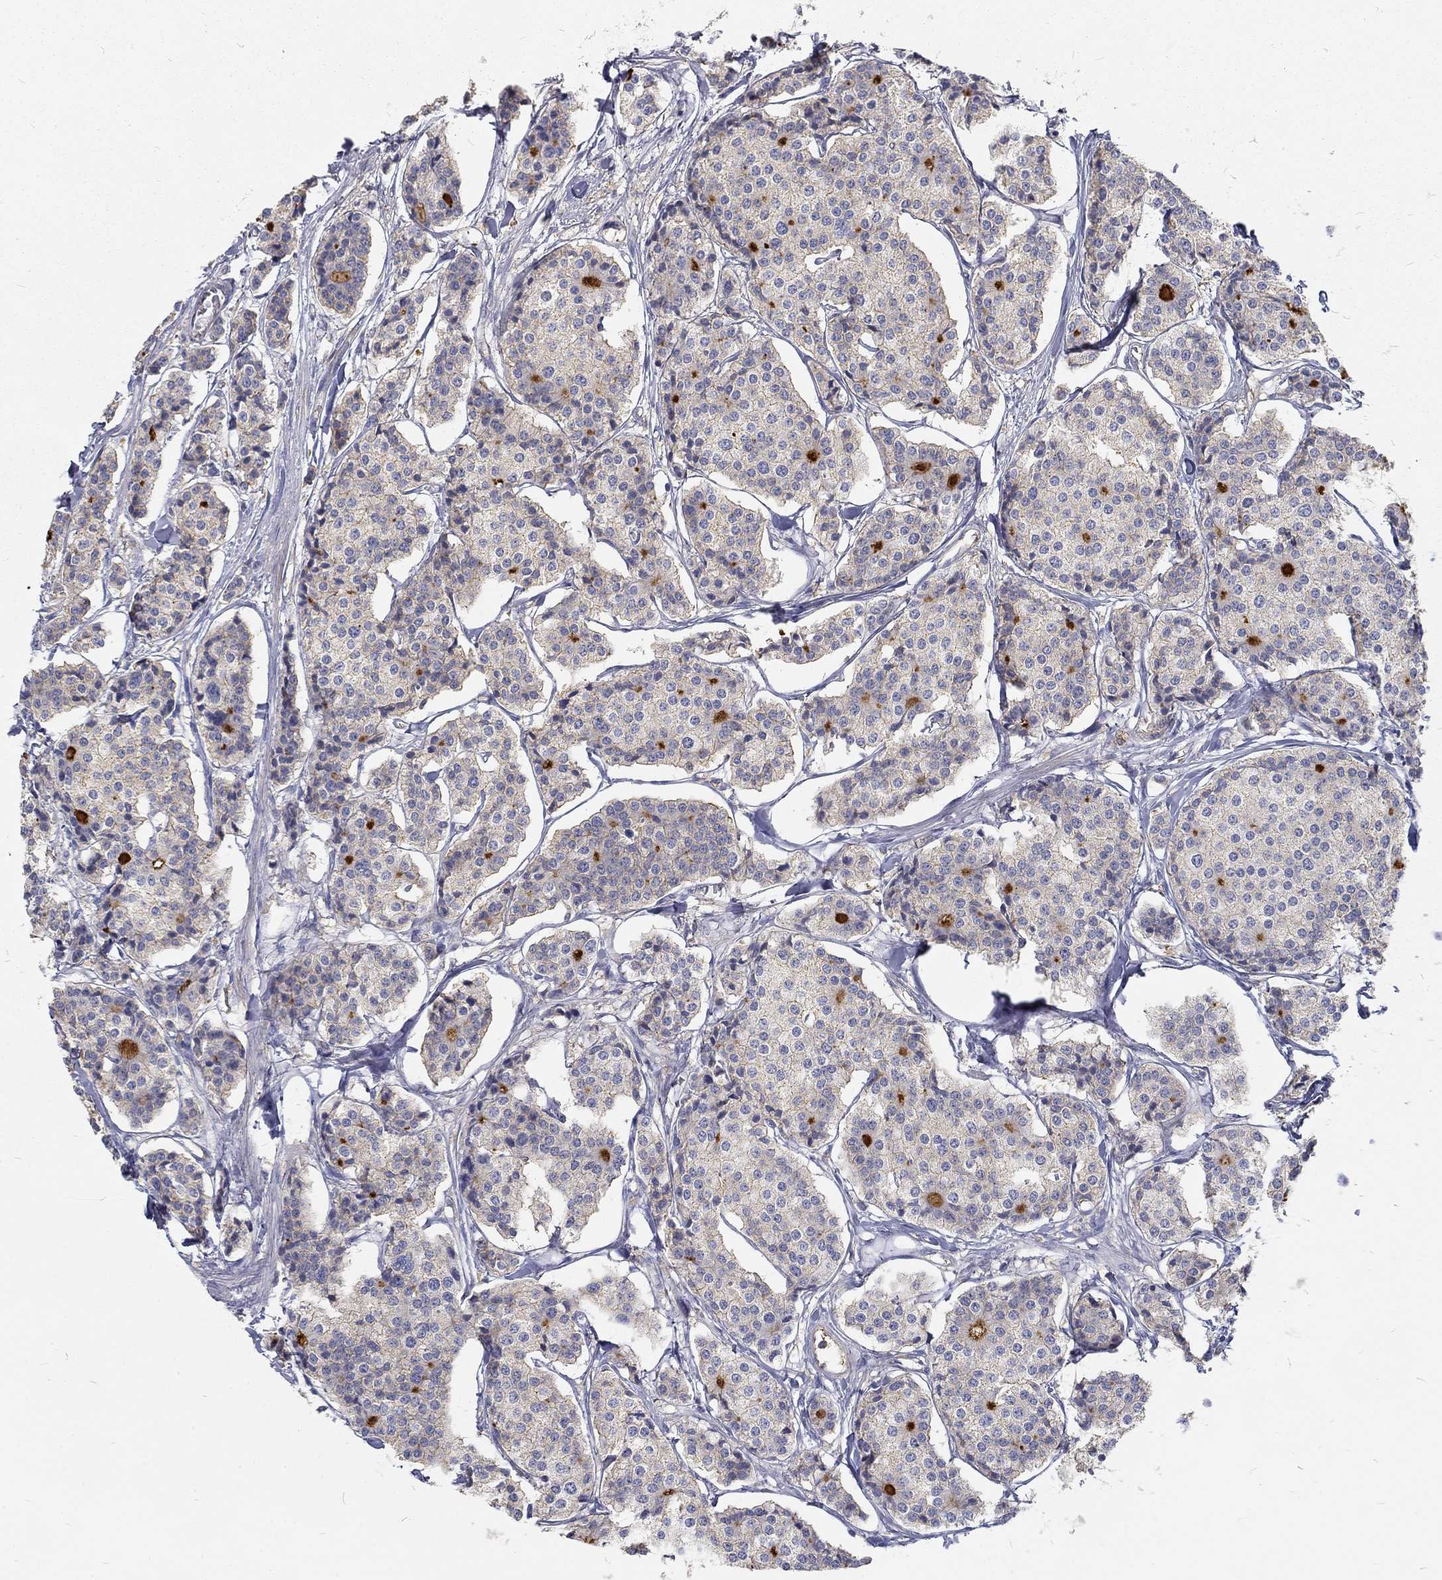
{"staining": {"intensity": "moderate", "quantity": "<25%", "location": "cytoplasmic/membranous"}, "tissue": "carcinoid", "cell_type": "Tumor cells", "image_type": "cancer", "snomed": [{"axis": "morphology", "description": "Carcinoid, malignant, NOS"}, {"axis": "topography", "description": "Small intestine"}], "caption": "Tumor cells exhibit low levels of moderate cytoplasmic/membranous expression in about <25% of cells in human malignant carcinoid.", "gene": "MTMR11", "patient": {"sex": "female", "age": 65}}